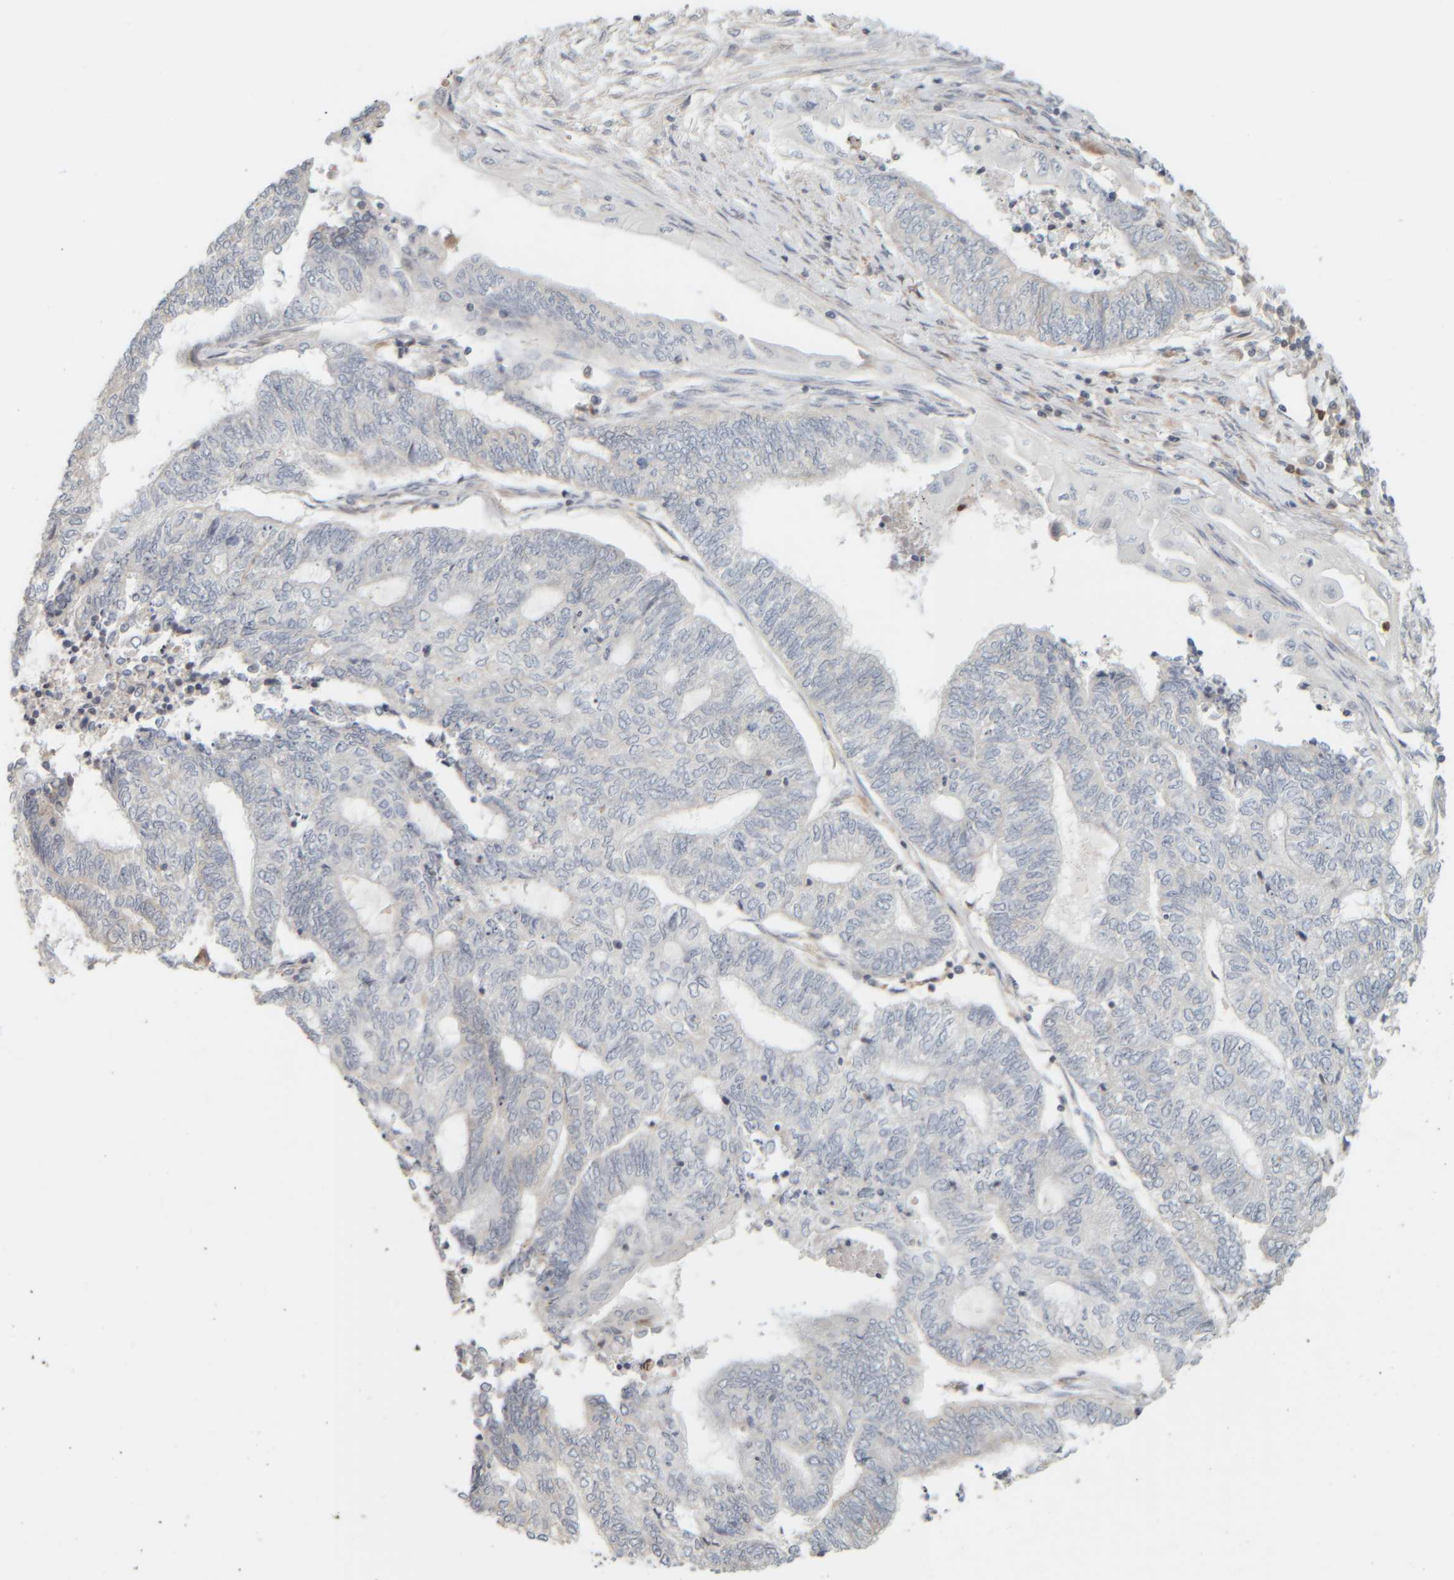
{"staining": {"intensity": "negative", "quantity": "none", "location": "none"}, "tissue": "endometrial cancer", "cell_type": "Tumor cells", "image_type": "cancer", "snomed": [{"axis": "morphology", "description": "Adenocarcinoma, NOS"}, {"axis": "topography", "description": "Uterus"}, {"axis": "topography", "description": "Endometrium"}], "caption": "Endometrial cancer (adenocarcinoma) was stained to show a protein in brown. There is no significant expression in tumor cells.", "gene": "PTGES3L-AARSD1", "patient": {"sex": "female", "age": 70}}